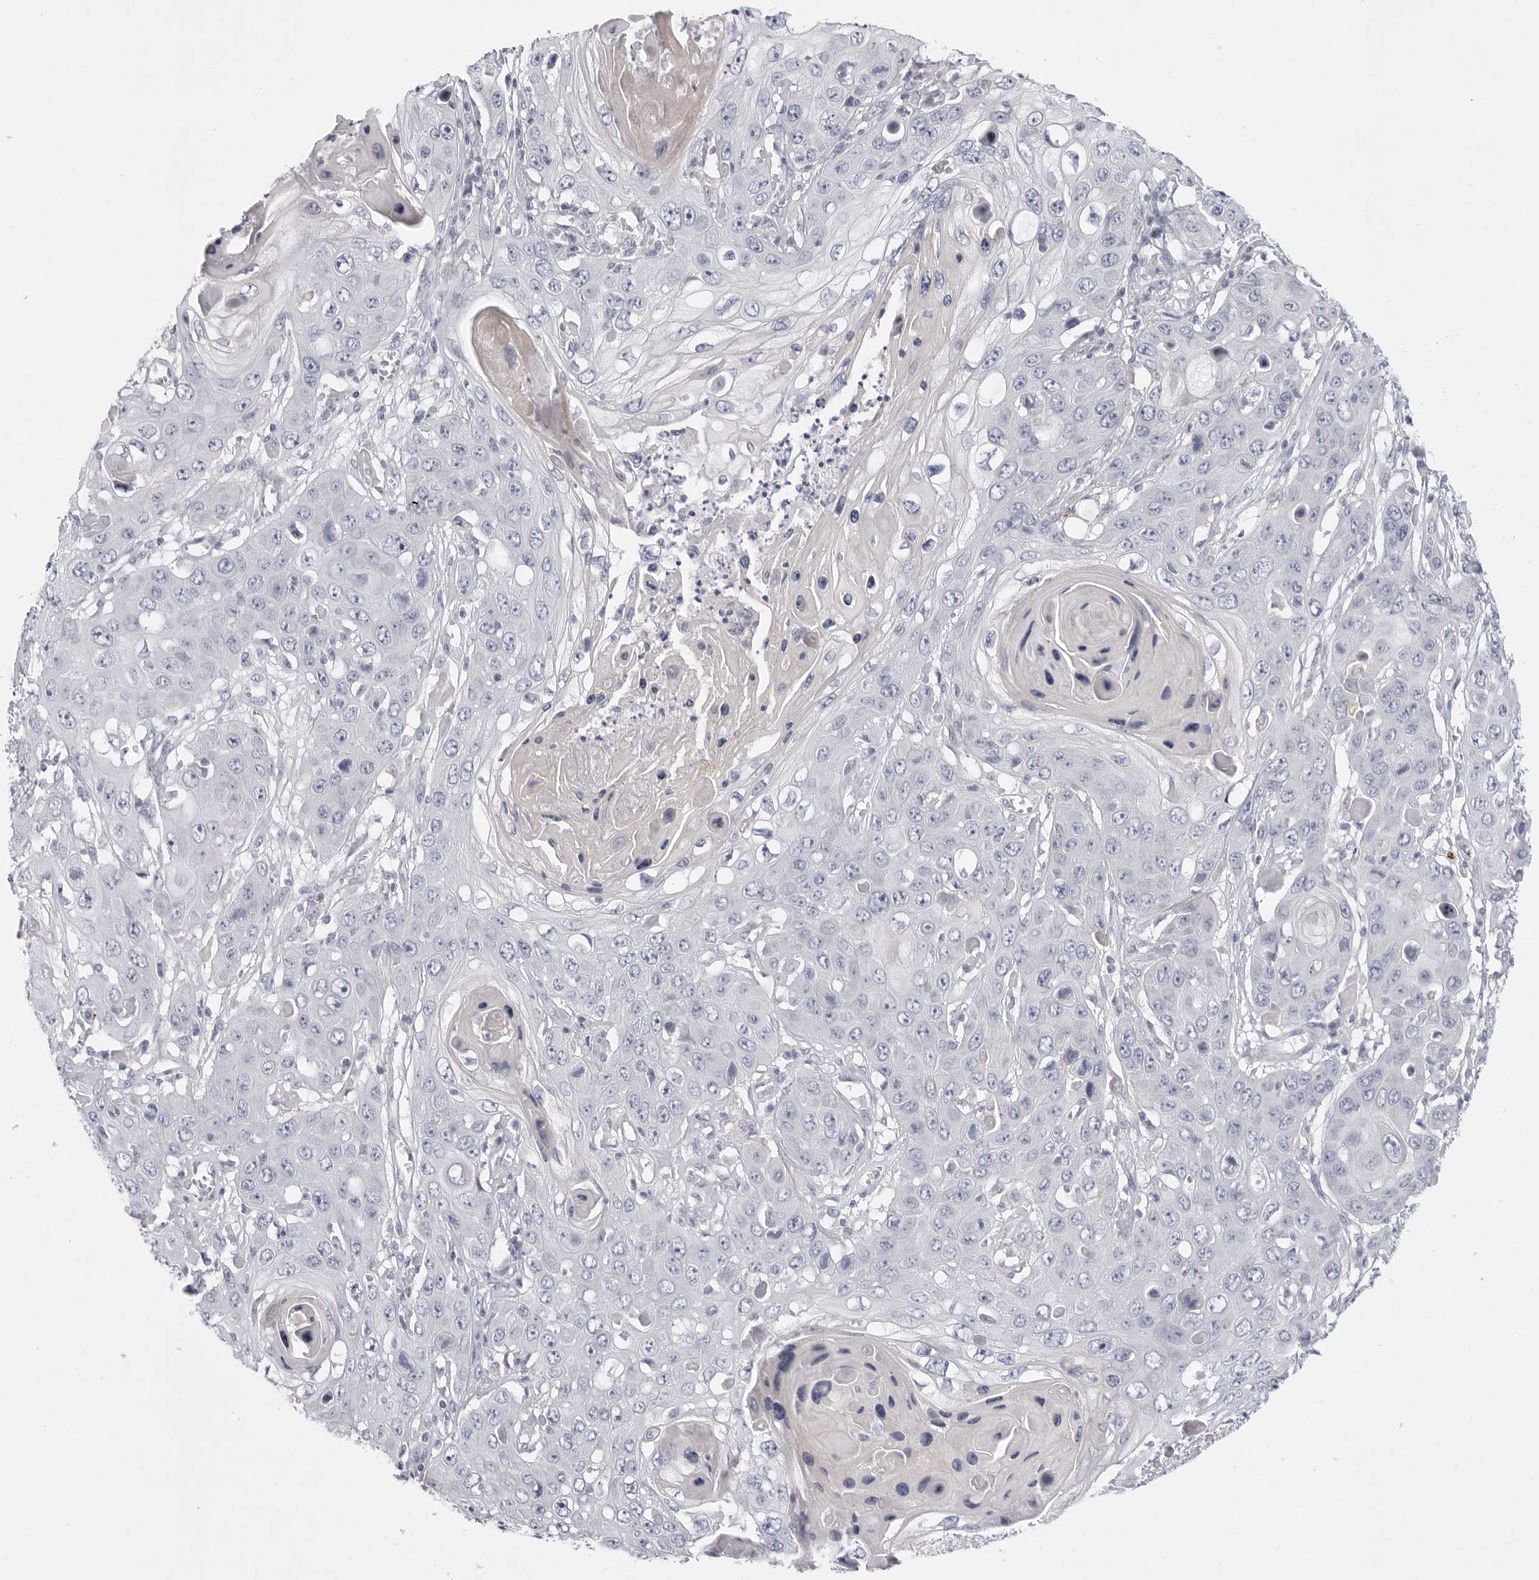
{"staining": {"intensity": "negative", "quantity": "none", "location": "none"}, "tissue": "skin cancer", "cell_type": "Tumor cells", "image_type": "cancer", "snomed": [{"axis": "morphology", "description": "Squamous cell carcinoma, NOS"}, {"axis": "topography", "description": "Skin"}], "caption": "Human skin cancer (squamous cell carcinoma) stained for a protein using IHC displays no staining in tumor cells.", "gene": "ELP3", "patient": {"sex": "male", "age": 55}}